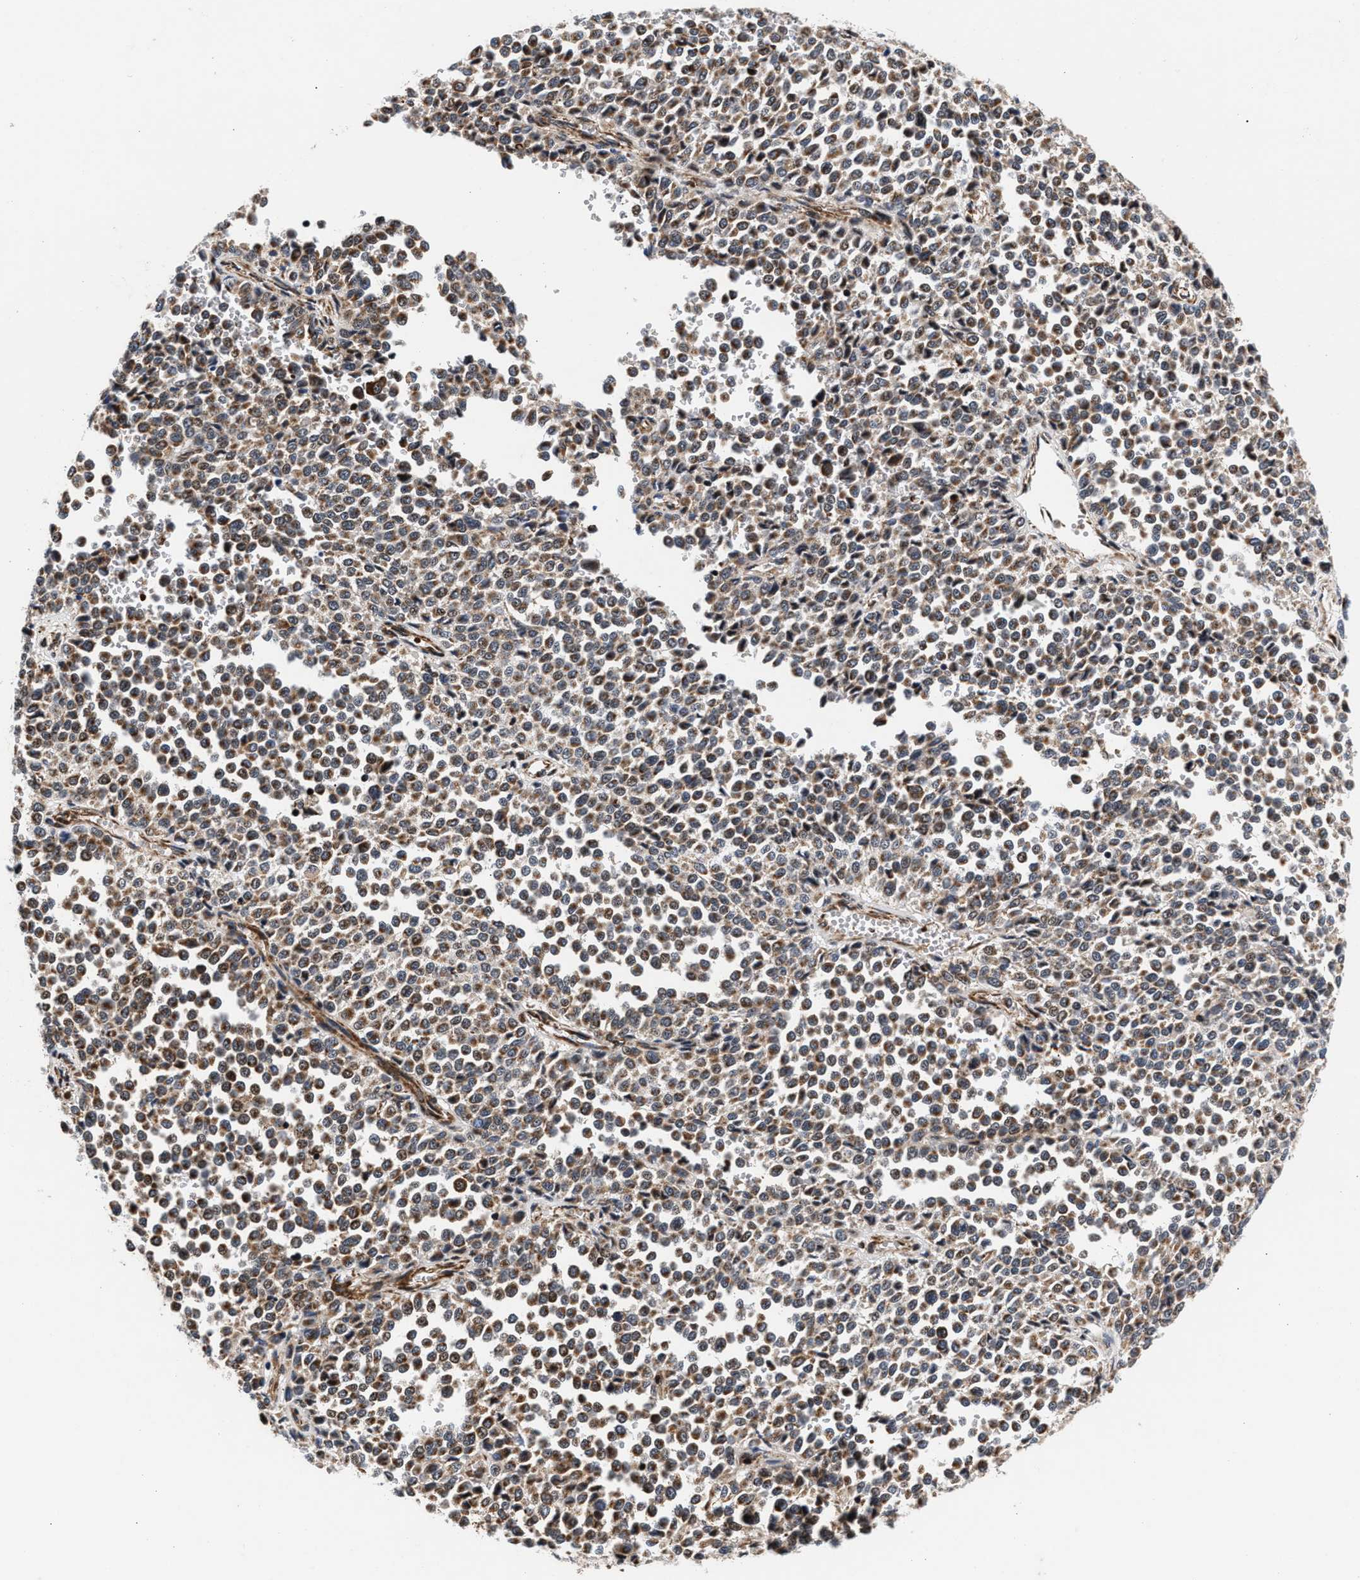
{"staining": {"intensity": "moderate", "quantity": ">75%", "location": "cytoplasmic/membranous"}, "tissue": "melanoma", "cell_type": "Tumor cells", "image_type": "cancer", "snomed": [{"axis": "morphology", "description": "Malignant melanoma, Metastatic site"}, {"axis": "topography", "description": "Pancreas"}], "caption": "A micrograph of melanoma stained for a protein displays moderate cytoplasmic/membranous brown staining in tumor cells.", "gene": "SGK1", "patient": {"sex": "female", "age": 30}}